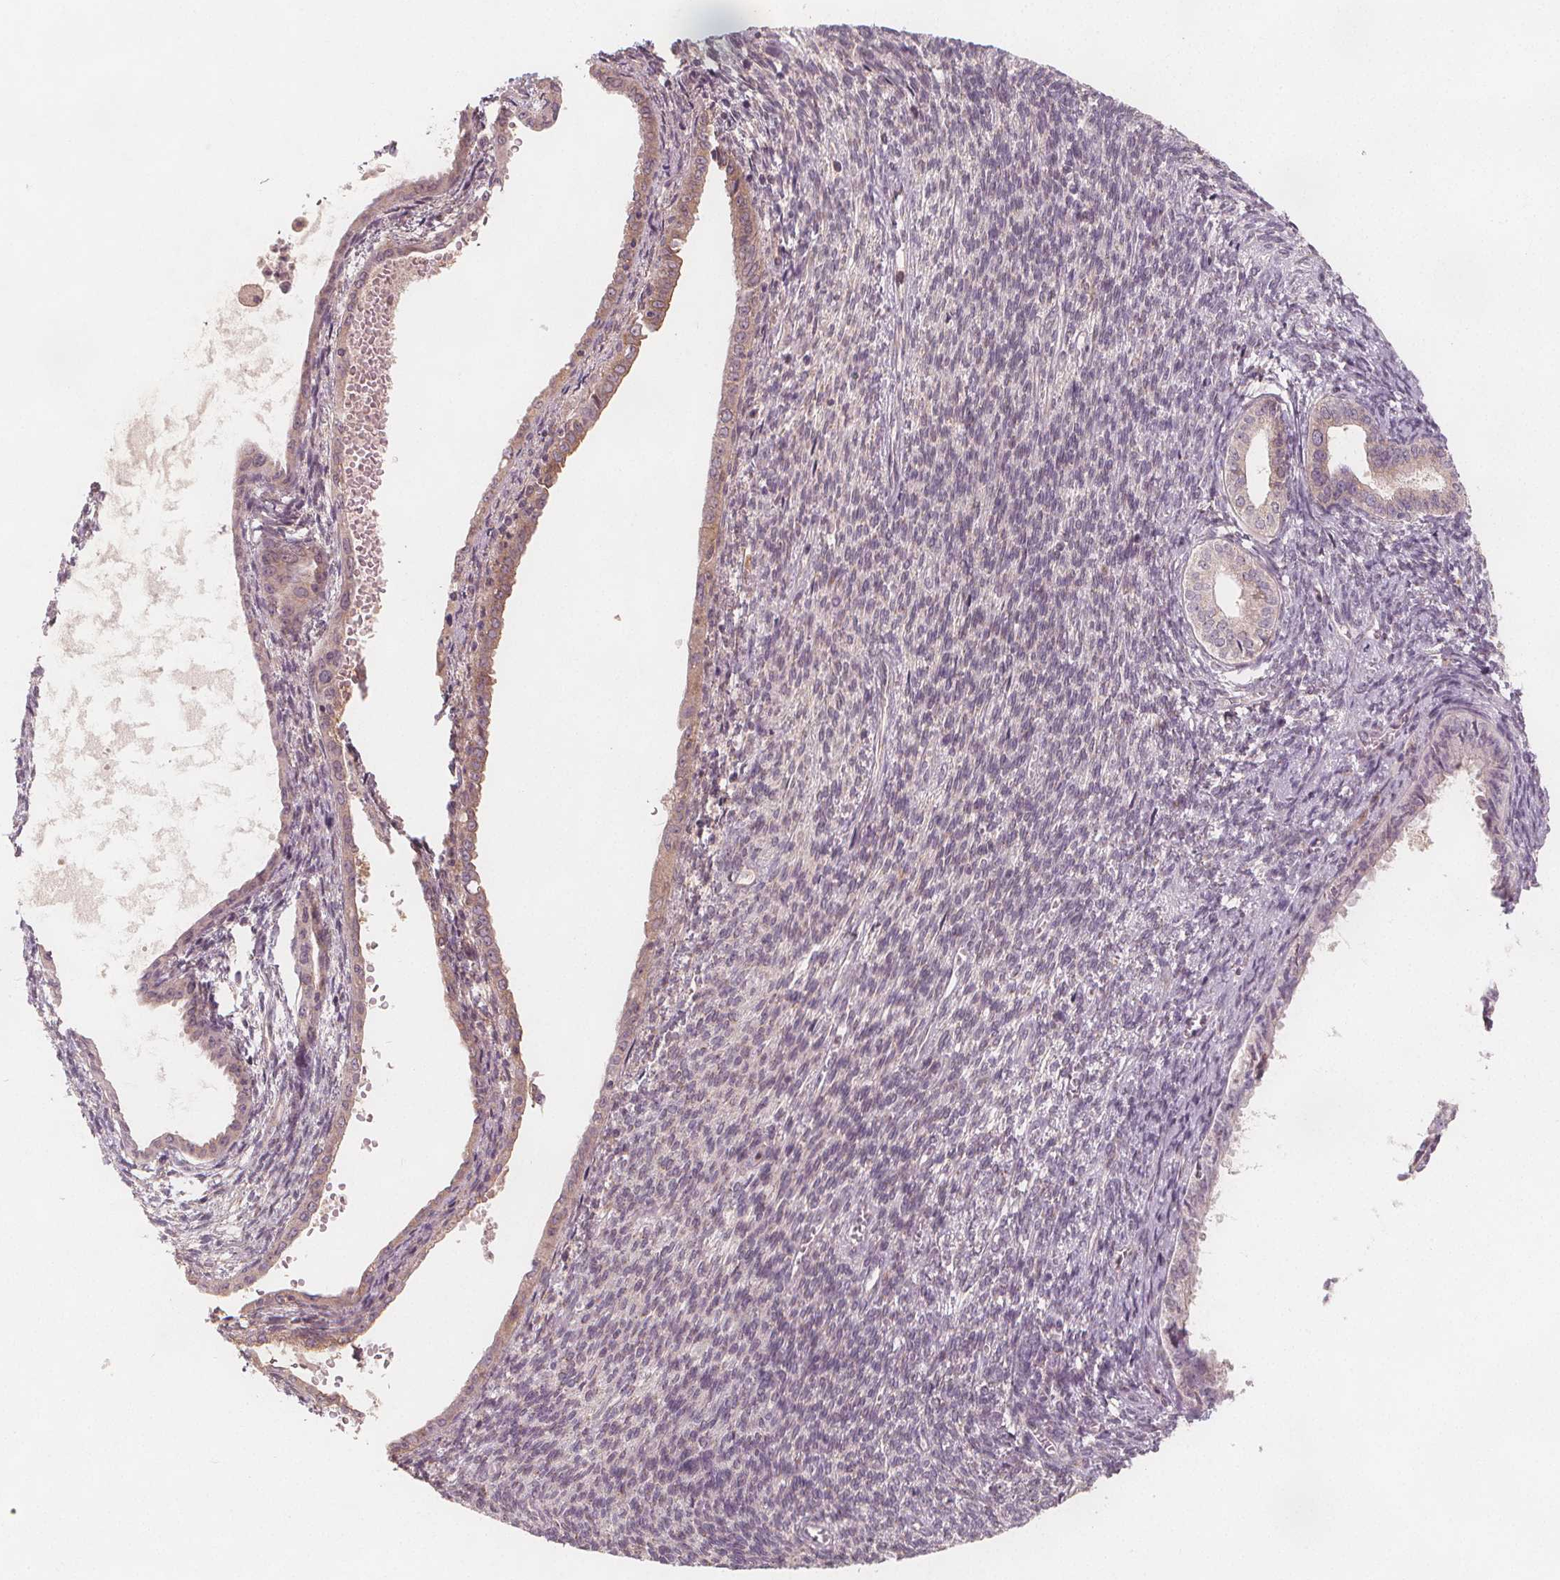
{"staining": {"intensity": "weak", "quantity": "<25%", "location": "cytoplasmic/membranous"}, "tissue": "endometrial cancer", "cell_type": "Tumor cells", "image_type": "cancer", "snomed": [{"axis": "morphology", "description": "Adenocarcinoma, NOS"}, {"axis": "topography", "description": "Endometrium"}], "caption": "An image of human endometrial adenocarcinoma is negative for staining in tumor cells.", "gene": "NCSTN", "patient": {"sex": "female", "age": 86}}